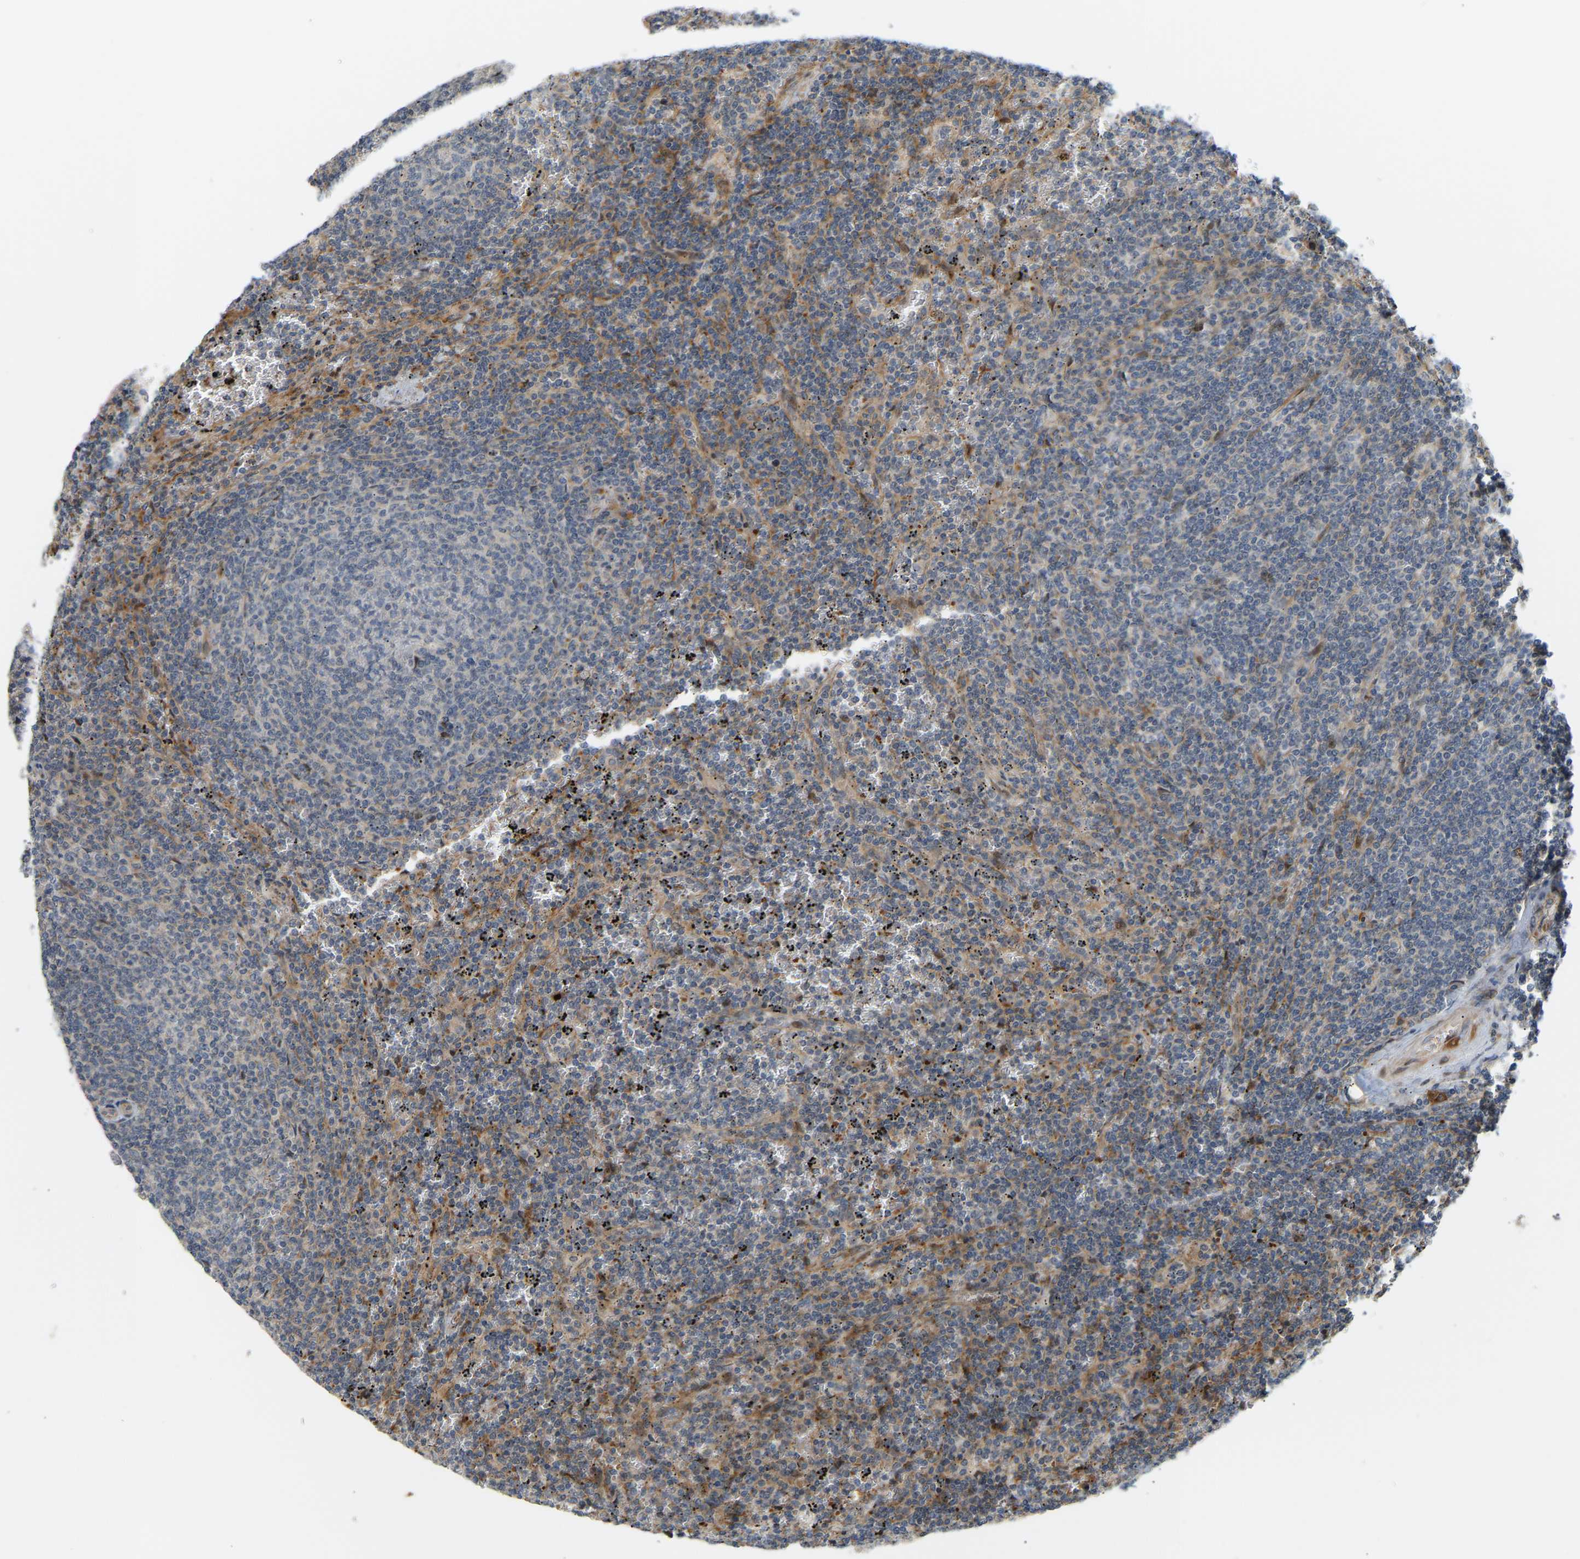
{"staining": {"intensity": "negative", "quantity": "none", "location": "none"}, "tissue": "lymphoma", "cell_type": "Tumor cells", "image_type": "cancer", "snomed": [{"axis": "morphology", "description": "Malignant lymphoma, non-Hodgkin's type, Low grade"}, {"axis": "topography", "description": "Spleen"}], "caption": "A high-resolution image shows IHC staining of lymphoma, which shows no significant expression in tumor cells. Brightfield microscopy of immunohistochemistry (IHC) stained with DAB (3,3'-diaminobenzidine) (brown) and hematoxylin (blue), captured at high magnification.", "gene": "POGLUT2", "patient": {"sex": "female", "age": 50}}